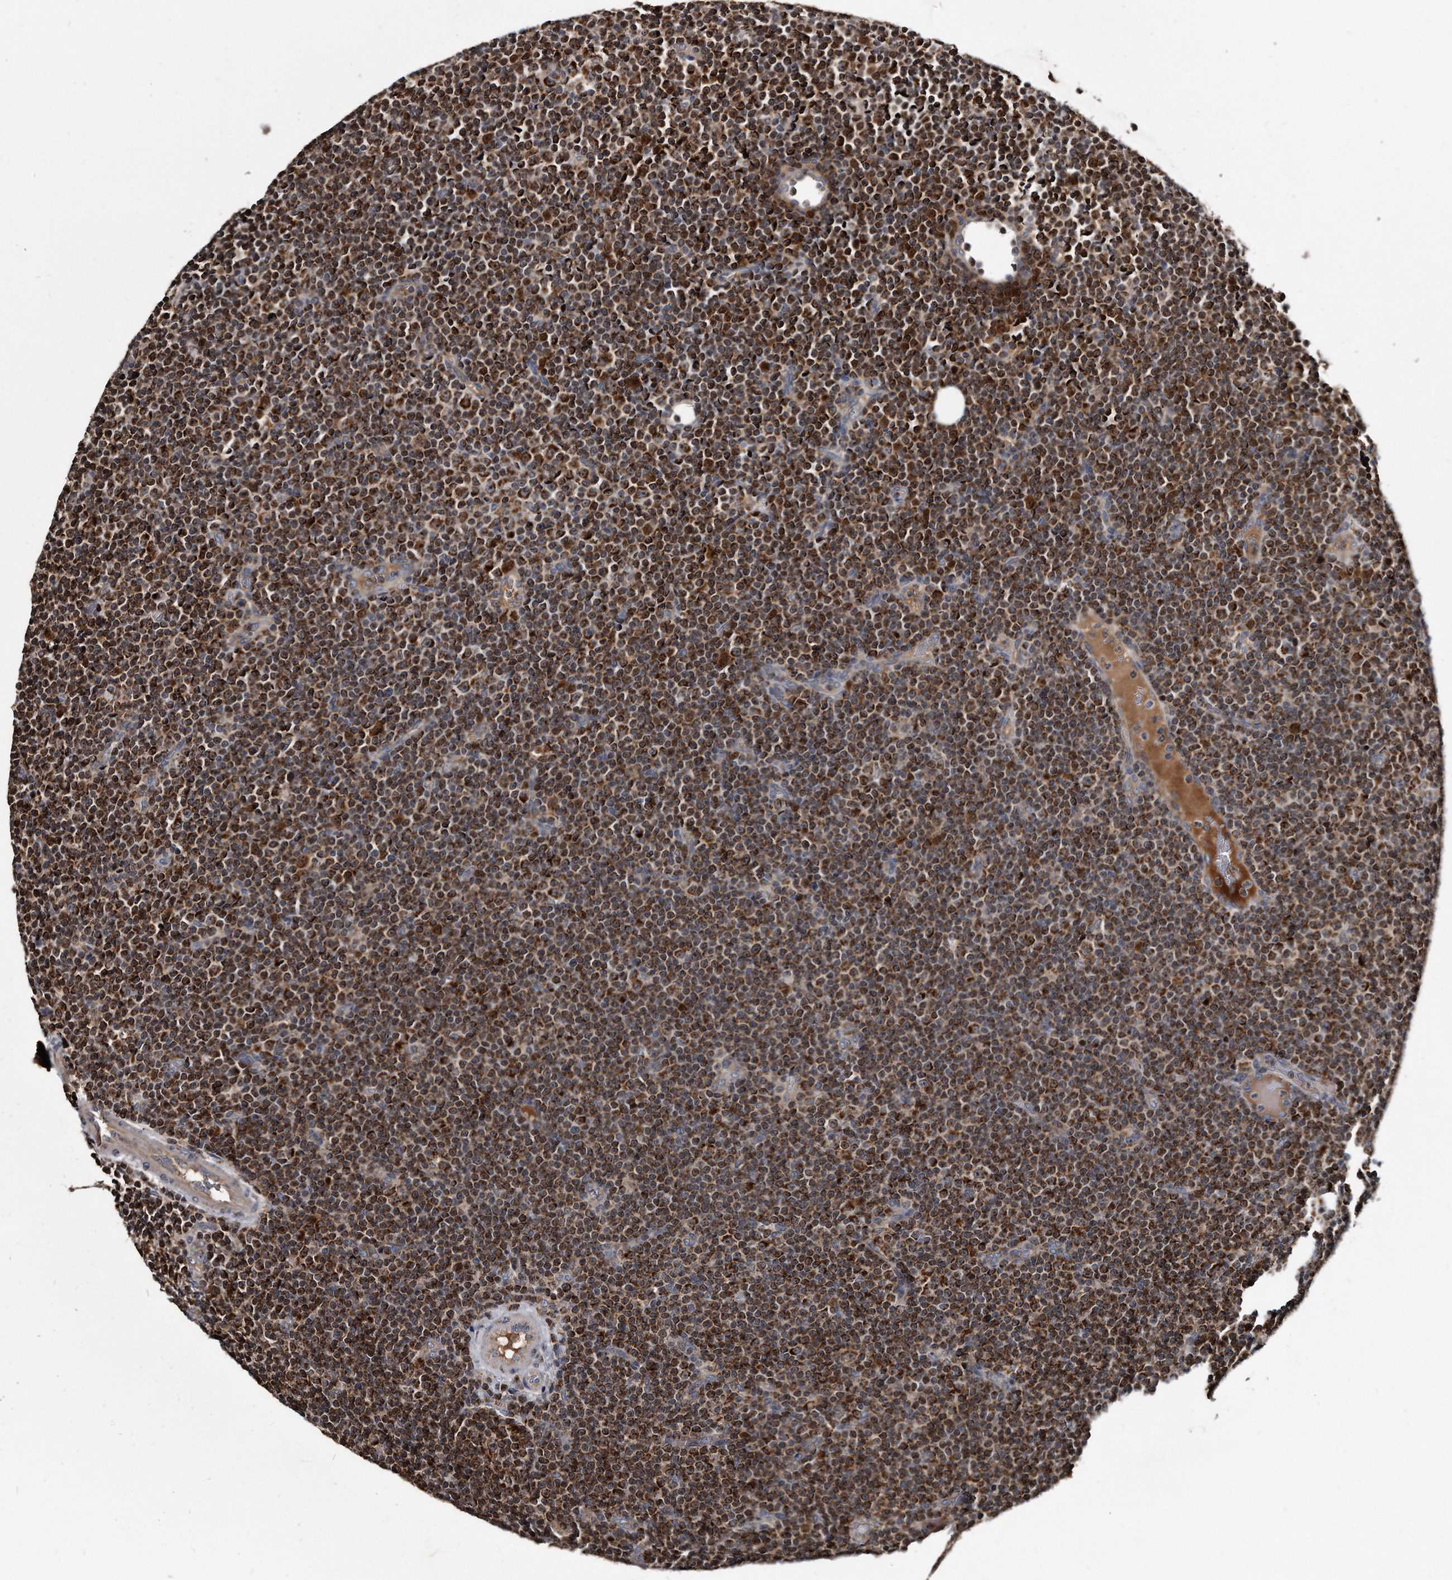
{"staining": {"intensity": "strong", "quantity": ">75%", "location": "cytoplasmic/membranous"}, "tissue": "lymphoma", "cell_type": "Tumor cells", "image_type": "cancer", "snomed": [{"axis": "morphology", "description": "Malignant lymphoma, non-Hodgkin's type, Low grade"}, {"axis": "topography", "description": "Lymph node"}], "caption": "Human lymphoma stained with a protein marker demonstrates strong staining in tumor cells.", "gene": "FAM136A", "patient": {"sex": "female", "age": 67}}